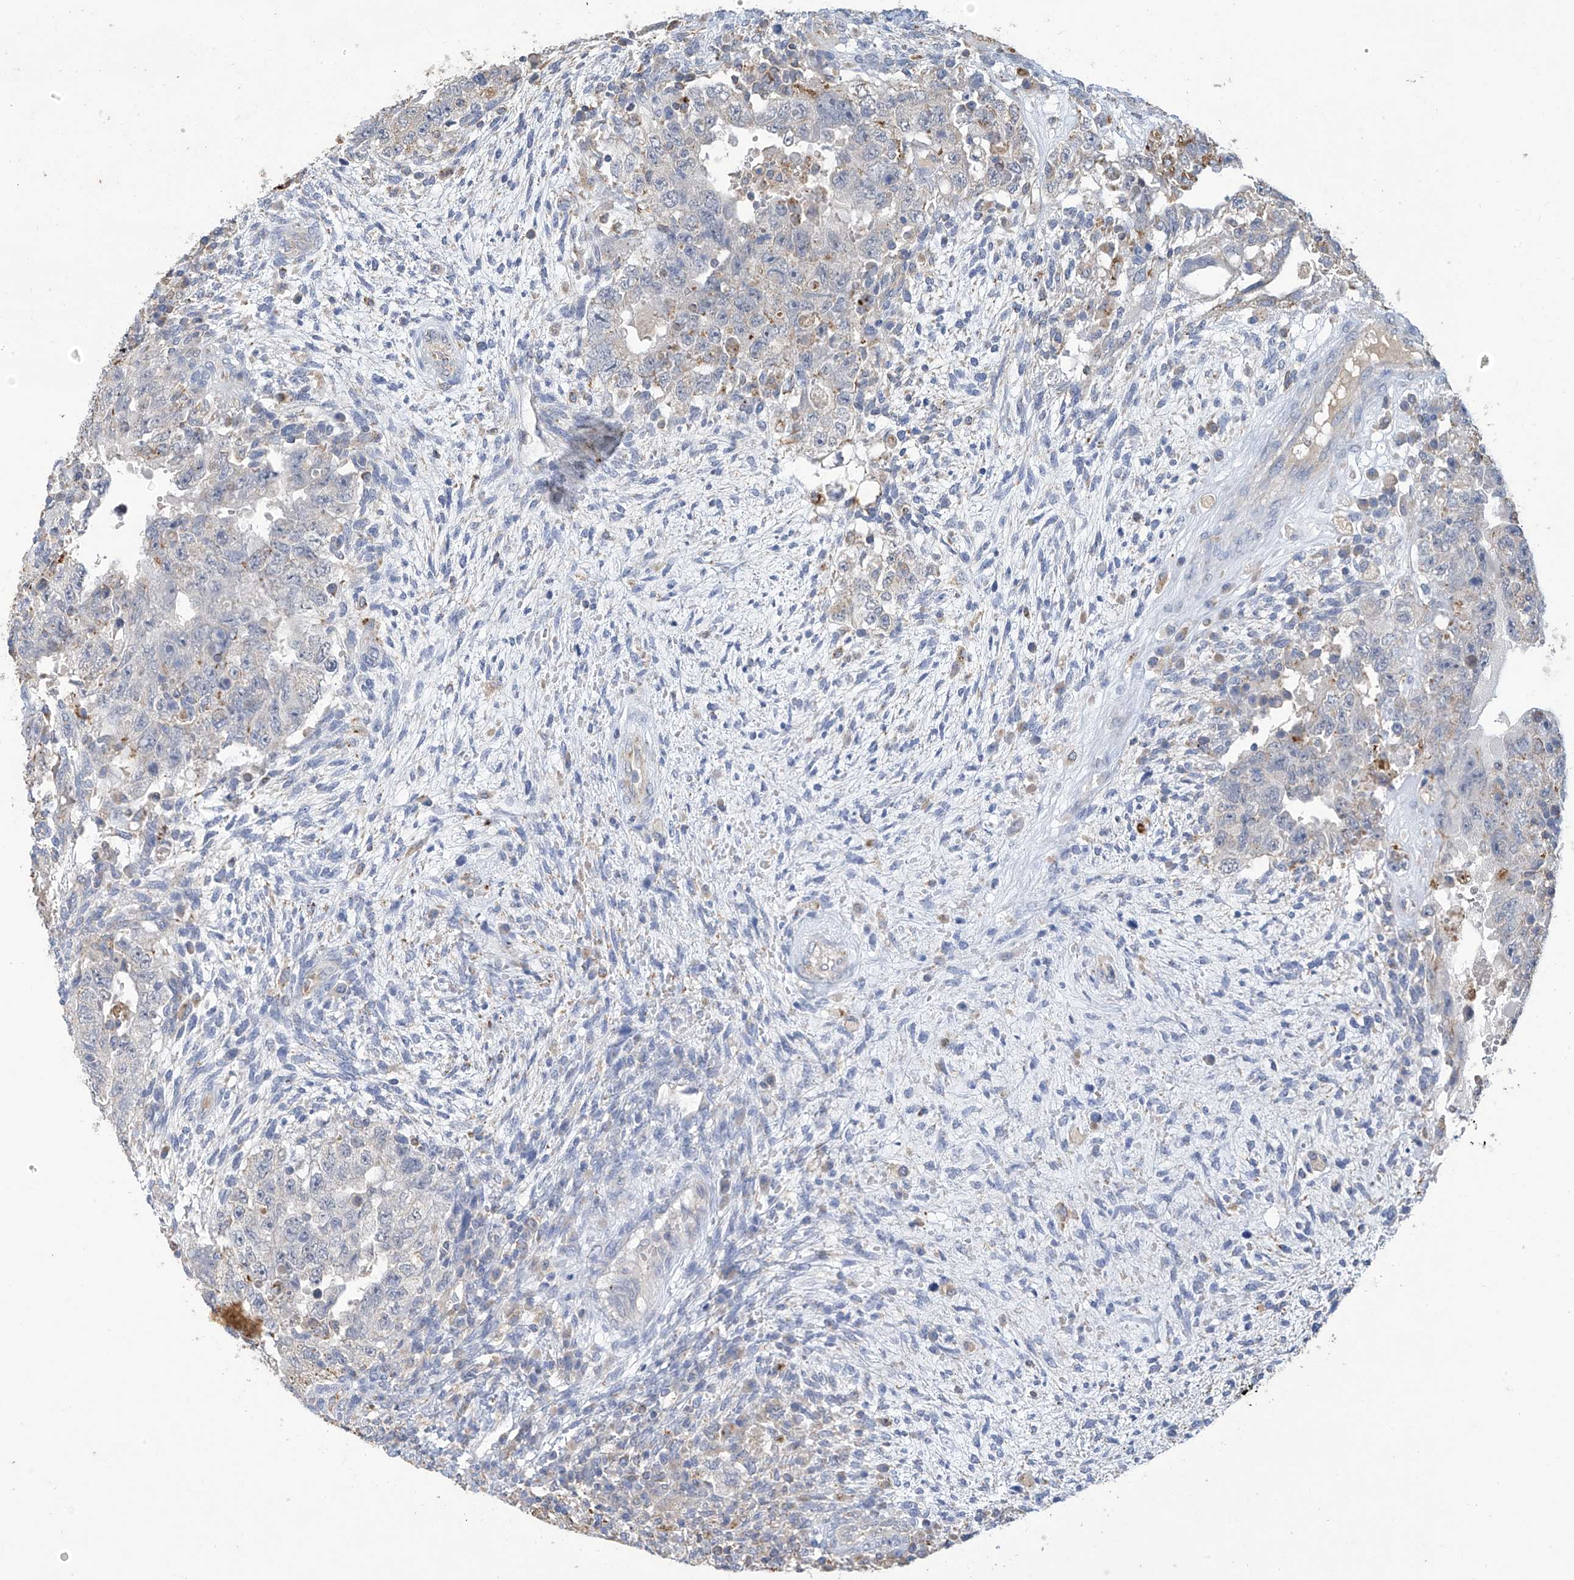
{"staining": {"intensity": "negative", "quantity": "none", "location": "none"}, "tissue": "testis cancer", "cell_type": "Tumor cells", "image_type": "cancer", "snomed": [{"axis": "morphology", "description": "Carcinoma, Embryonal, NOS"}, {"axis": "topography", "description": "Testis"}], "caption": "A high-resolution micrograph shows immunohistochemistry staining of testis cancer, which reveals no significant positivity in tumor cells. (Brightfield microscopy of DAB (3,3'-diaminobenzidine) immunohistochemistry at high magnification).", "gene": "OGT", "patient": {"sex": "male", "age": 26}}